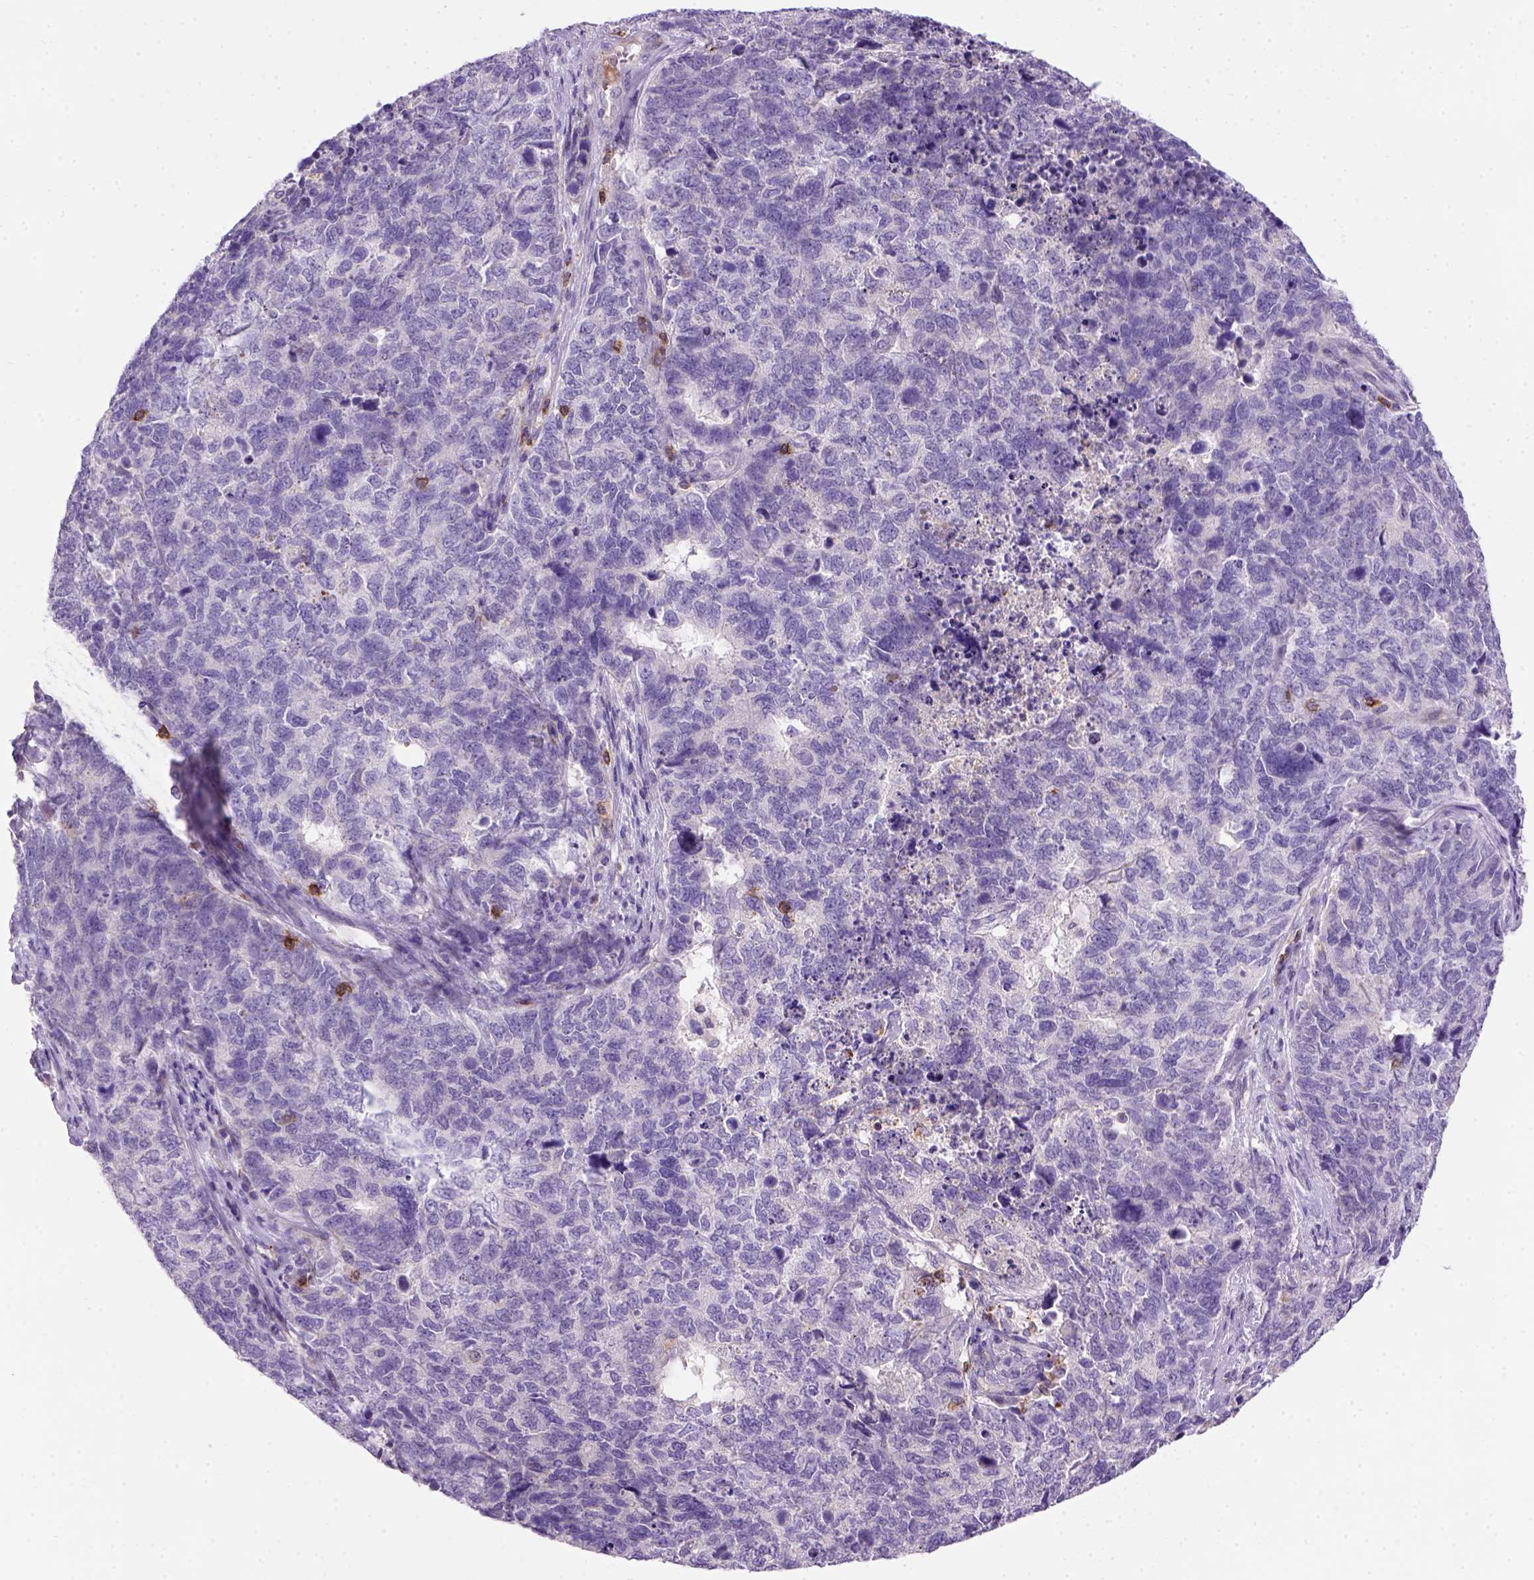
{"staining": {"intensity": "negative", "quantity": "none", "location": "none"}, "tissue": "cervical cancer", "cell_type": "Tumor cells", "image_type": "cancer", "snomed": [{"axis": "morphology", "description": "Squamous cell carcinoma, NOS"}, {"axis": "topography", "description": "Cervix"}], "caption": "A histopathology image of cervical squamous cell carcinoma stained for a protein reveals no brown staining in tumor cells.", "gene": "CD3E", "patient": {"sex": "female", "age": 63}}